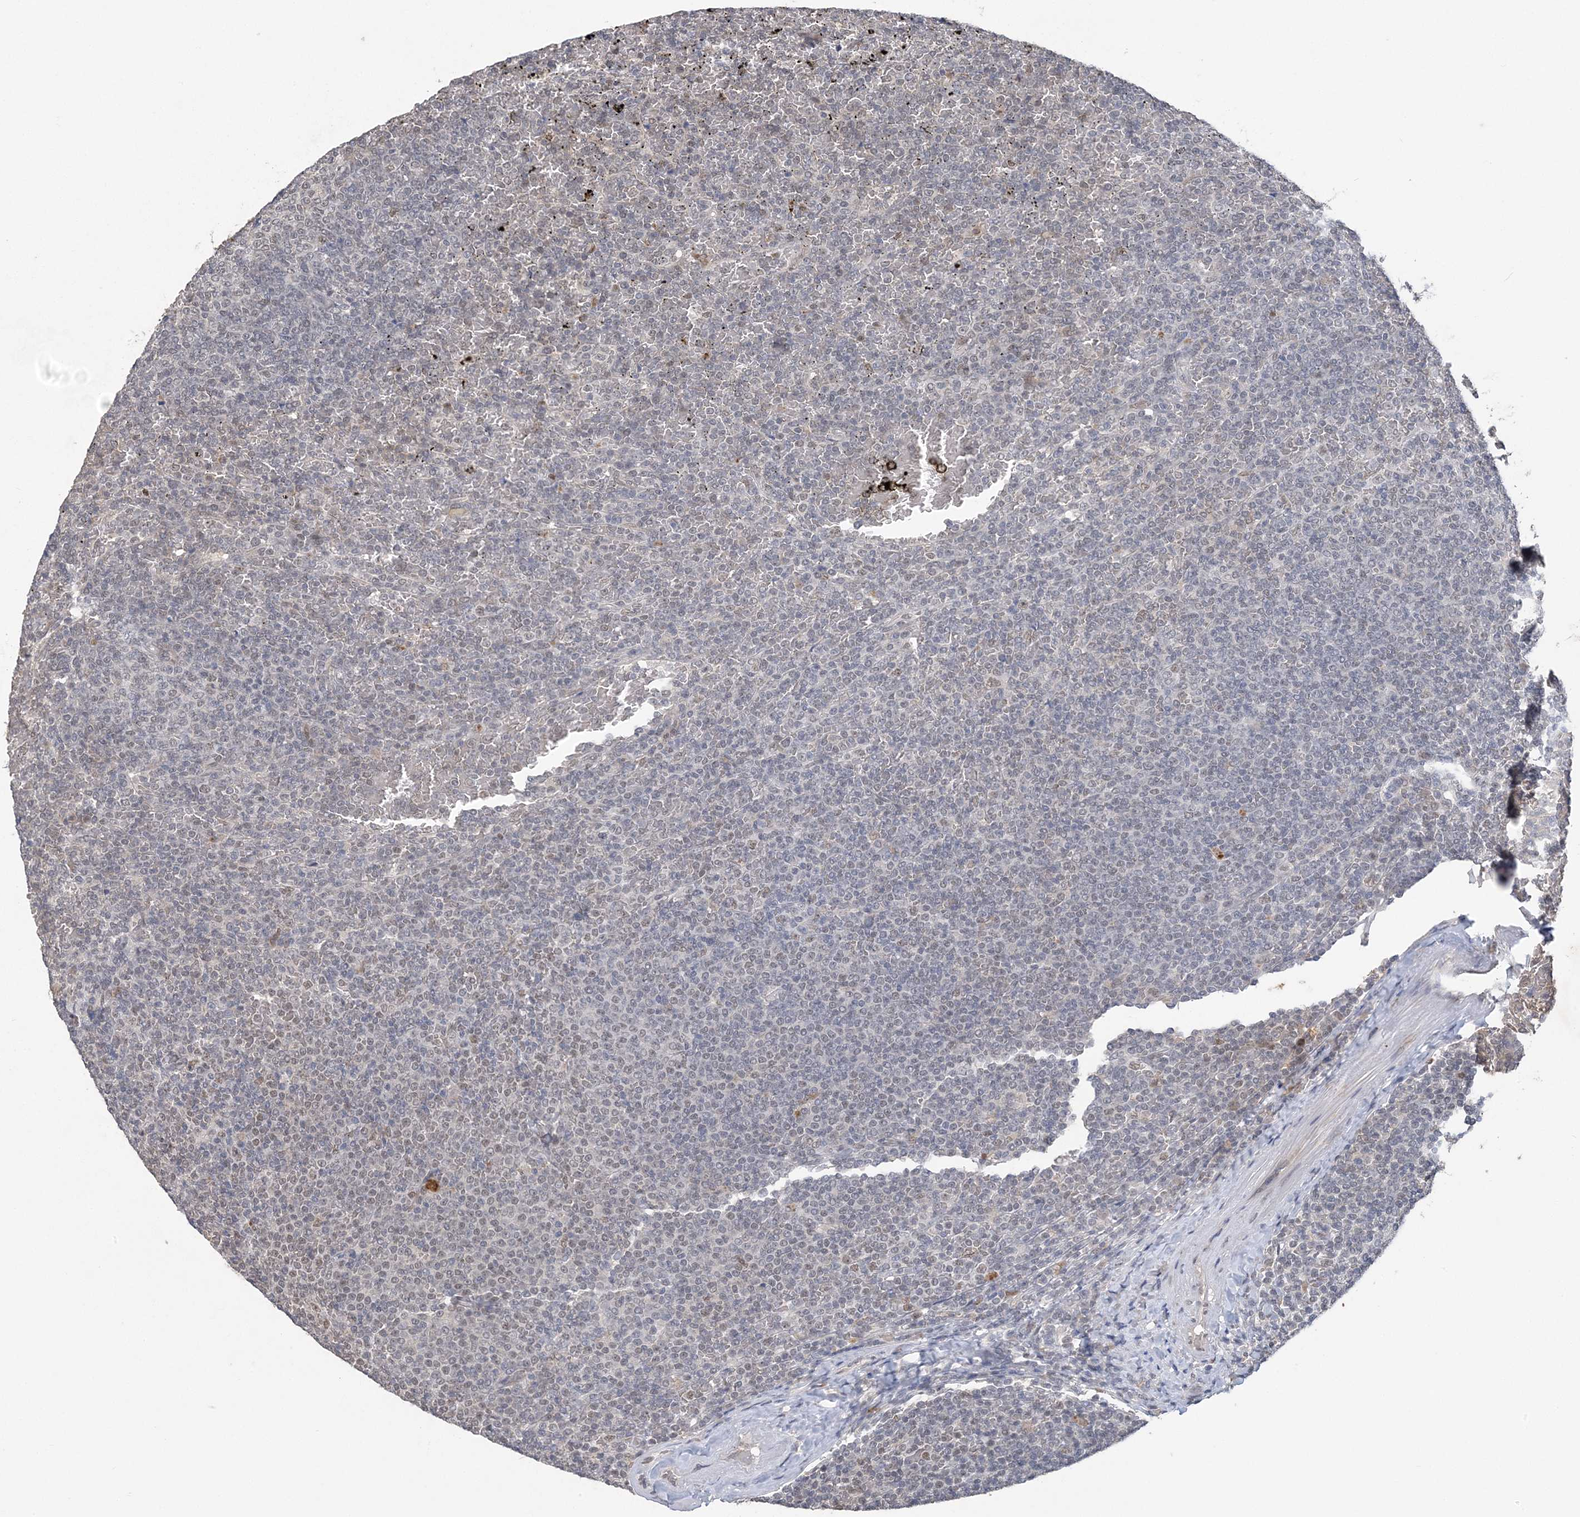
{"staining": {"intensity": "negative", "quantity": "none", "location": "none"}, "tissue": "lymphoma", "cell_type": "Tumor cells", "image_type": "cancer", "snomed": [{"axis": "morphology", "description": "Malignant lymphoma, non-Hodgkin's type, Low grade"}, {"axis": "topography", "description": "Spleen"}], "caption": "The histopathology image demonstrates no staining of tumor cells in lymphoma.", "gene": "ZBTB7A", "patient": {"sex": "female", "age": 77}}